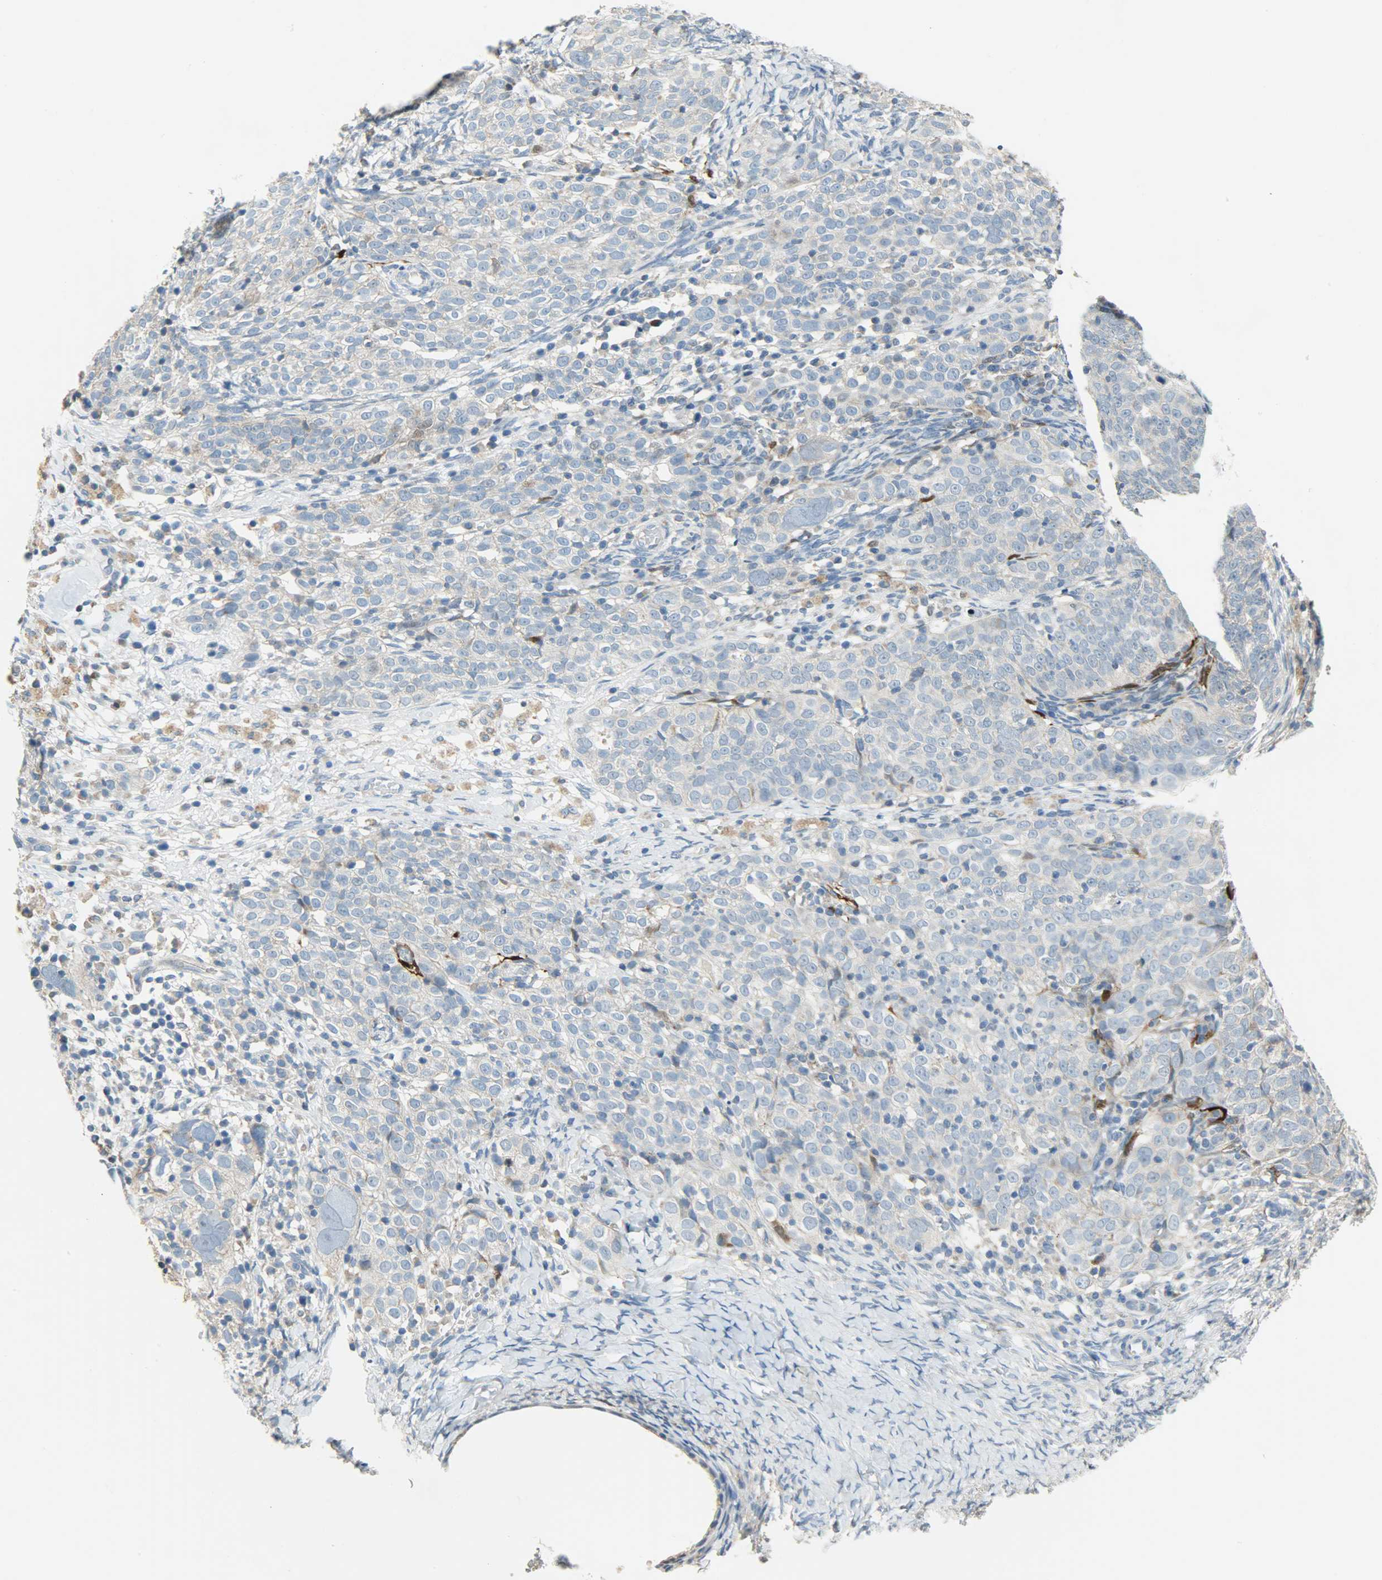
{"staining": {"intensity": "negative", "quantity": "none", "location": "none"}, "tissue": "ovarian cancer", "cell_type": "Tumor cells", "image_type": "cancer", "snomed": [{"axis": "morphology", "description": "Normal tissue, NOS"}, {"axis": "morphology", "description": "Cystadenocarcinoma, serous, NOS"}, {"axis": "topography", "description": "Ovary"}], "caption": "This histopathology image is of ovarian serous cystadenocarcinoma stained with IHC to label a protein in brown with the nuclei are counter-stained blue. There is no positivity in tumor cells.", "gene": "PPP1R1B", "patient": {"sex": "female", "age": 62}}